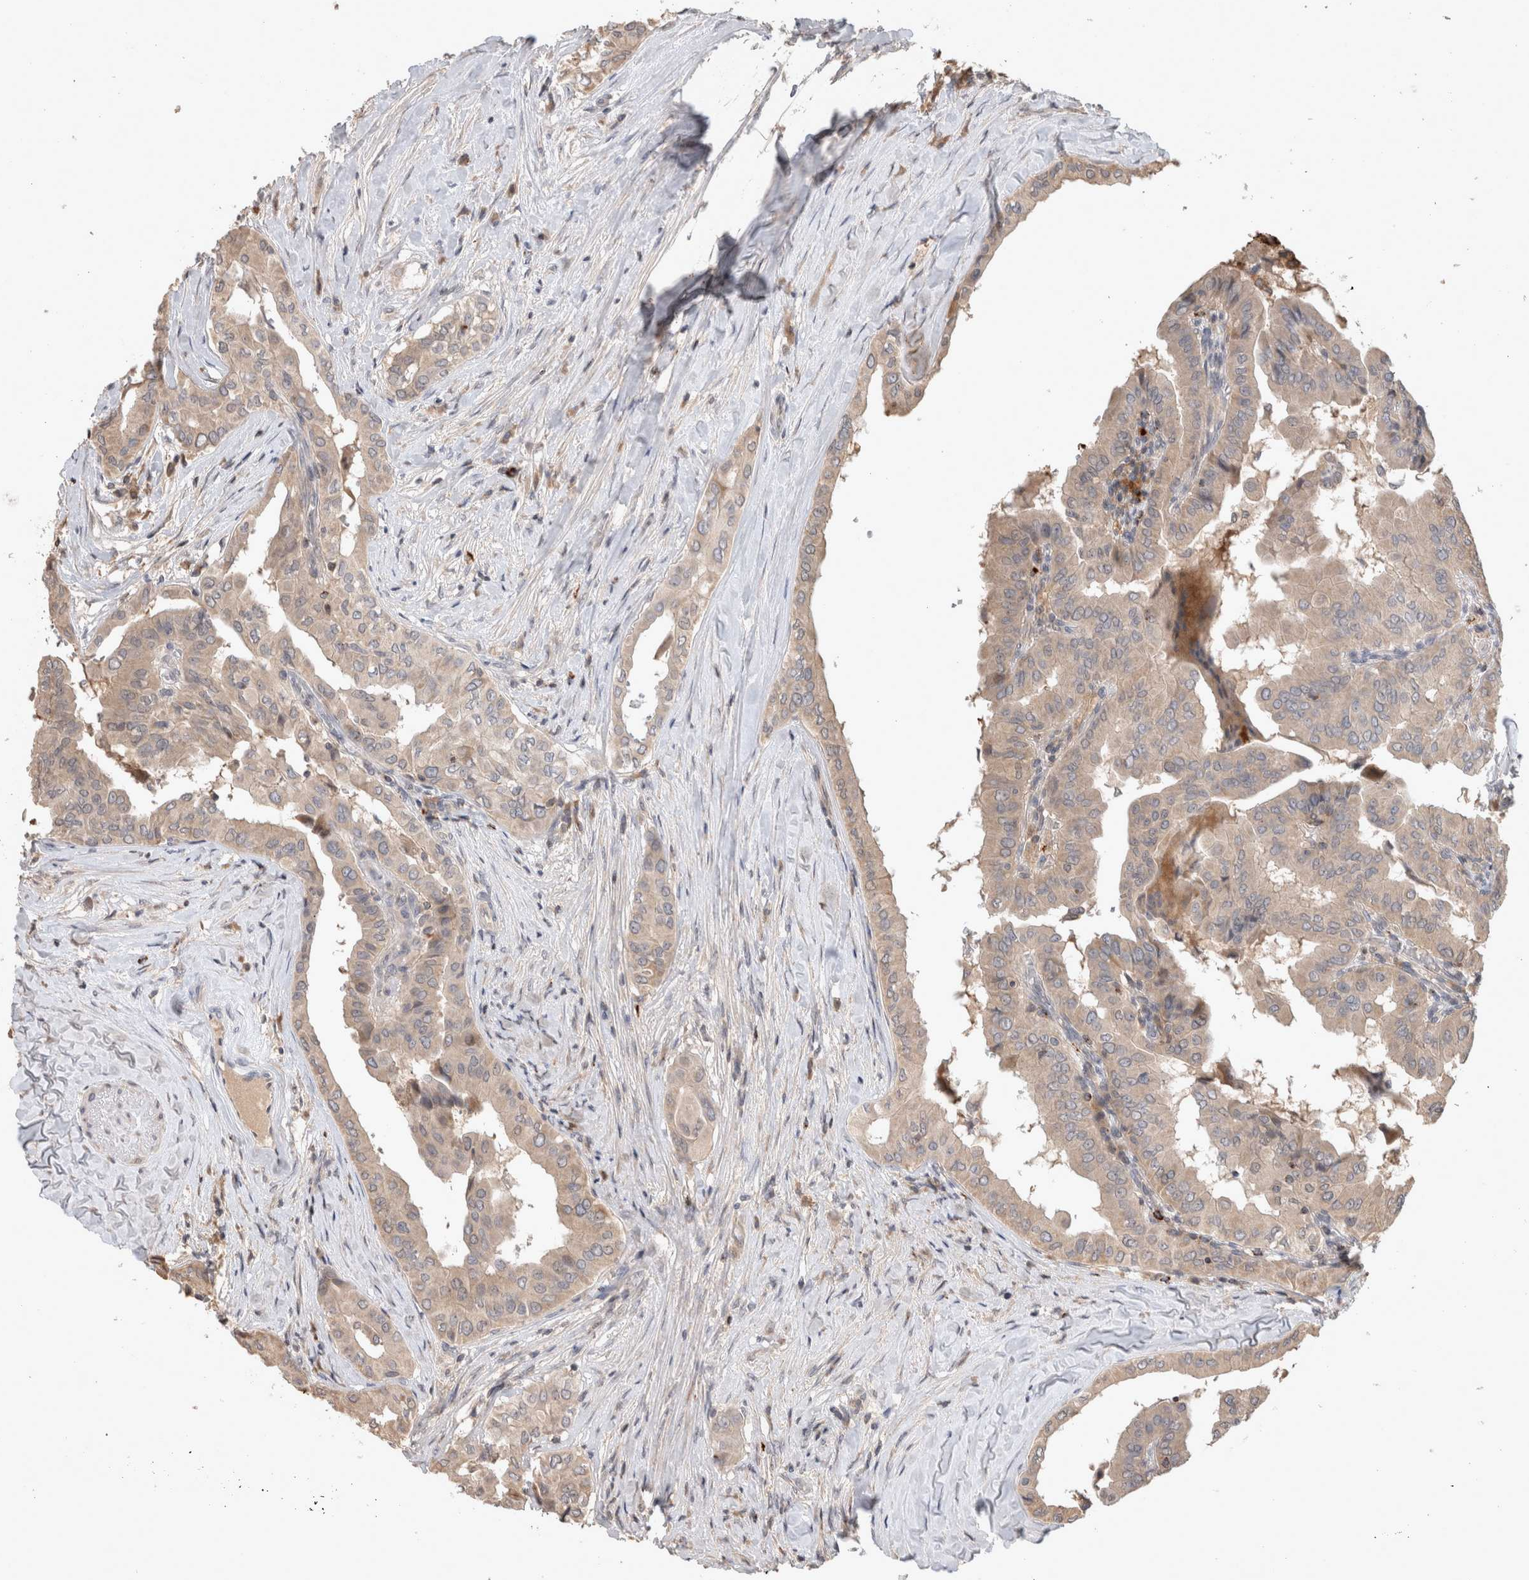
{"staining": {"intensity": "weak", "quantity": ">75%", "location": "cytoplasmic/membranous"}, "tissue": "thyroid cancer", "cell_type": "Tumor cells", "image_type": "cancer", "snomed": [{"axis": "morphology", "description": "Papillary adenocarcinoma, NOS"}, {"axis": "topography", "description": "Thyroid gland"}], "caption": "Thyroid cancer stained with a protein marker reveals weak staining in tumor cells.", "gene": "SERAC1", "patient": {"sex": "male", "age": 33}}